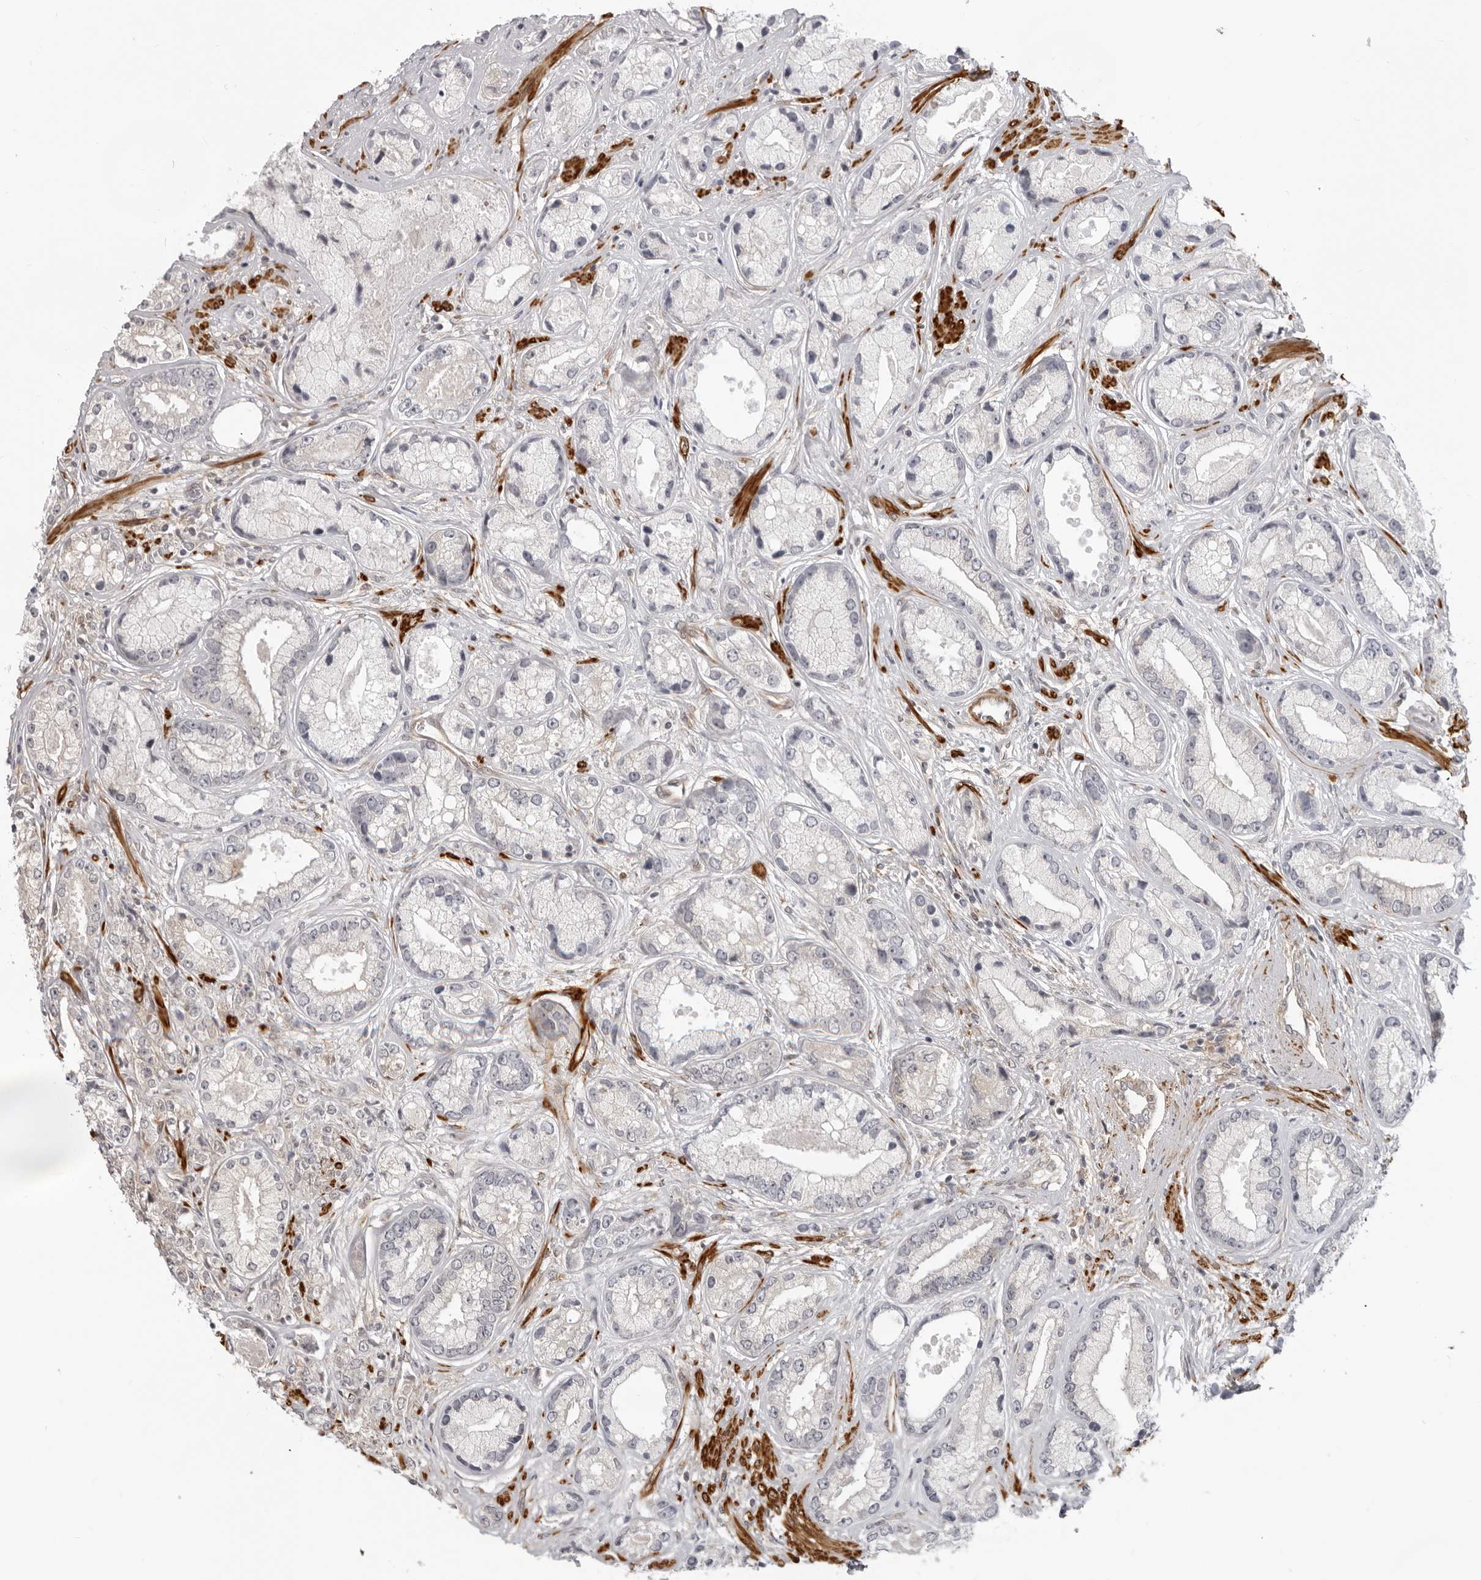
{"staining": {"intensity": "negative", "quantity": "none", "location": "none"}, "tissue": "prostate cancer", "cell_type": "Tumor cells", "image_type": "cancer", "snomed": [{"axis": "morphology", "description": "Adenocarcinoma, High grade"}, {"axis": "topography", "description": "Prostate"}], "caption": "High power microscopy histopathology image of an immunohistochemistry (IHC) histopathology image of prostate cancer (adenocarcinoma (high-grade)), revealing no significant staining in tumor cells.", "gene": "SRGAP2", "patient": {"sex": "male", "age": 61}}